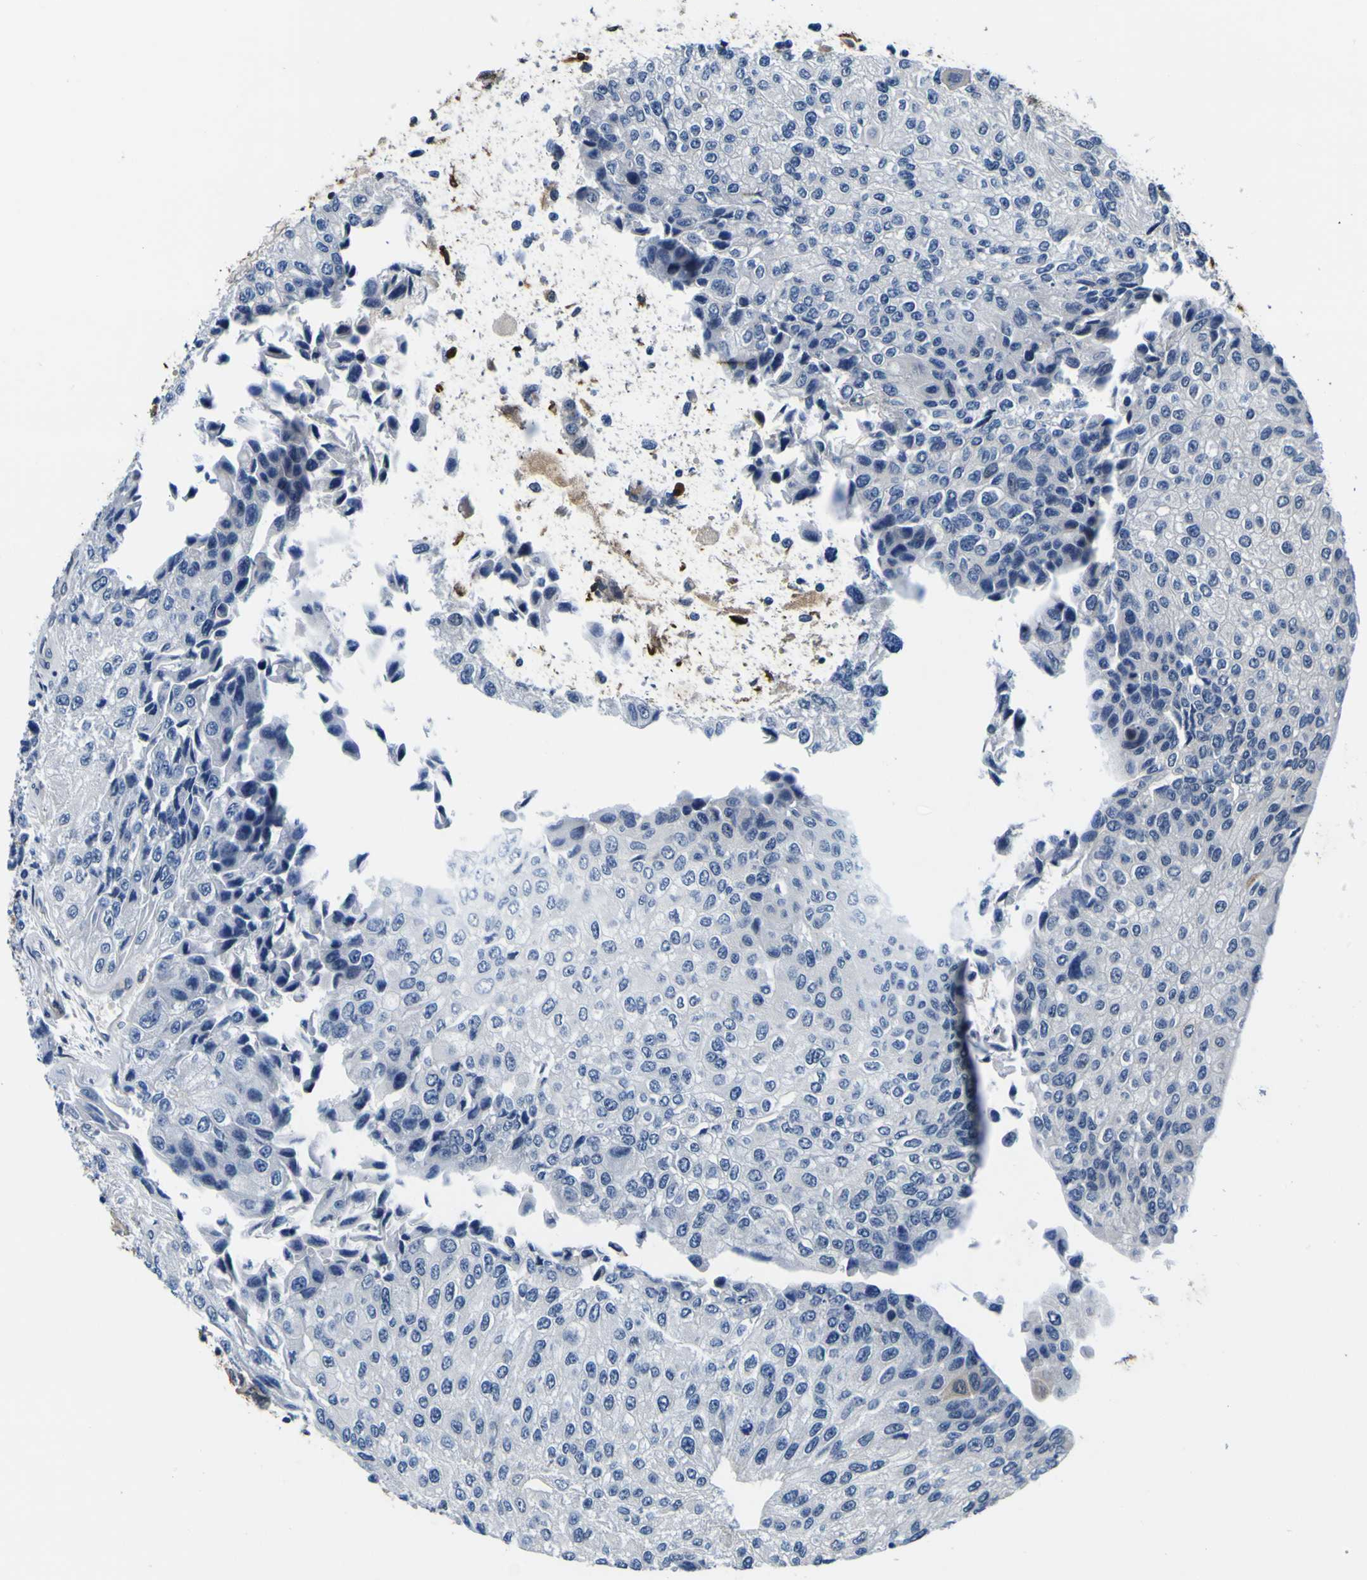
{"staining": {"intensity": "negative", "quantity": "none", "location": "none"}, "tissue": "urothelial cancer", "cell_type": "Tumor cells", "image_type": "cancer", "snomed": [{"axis": "morphology", "description": "Urothelial carcinoma, High grade"}, {"axis": "topography", "description": "Urinary bladder"}], "caption": "The photomicrograph reveals no staining of tumor cells in high-grade urothelial carcinoma.", "gene": "POSTN", "patient": {"sex": "male", "age": 61}}